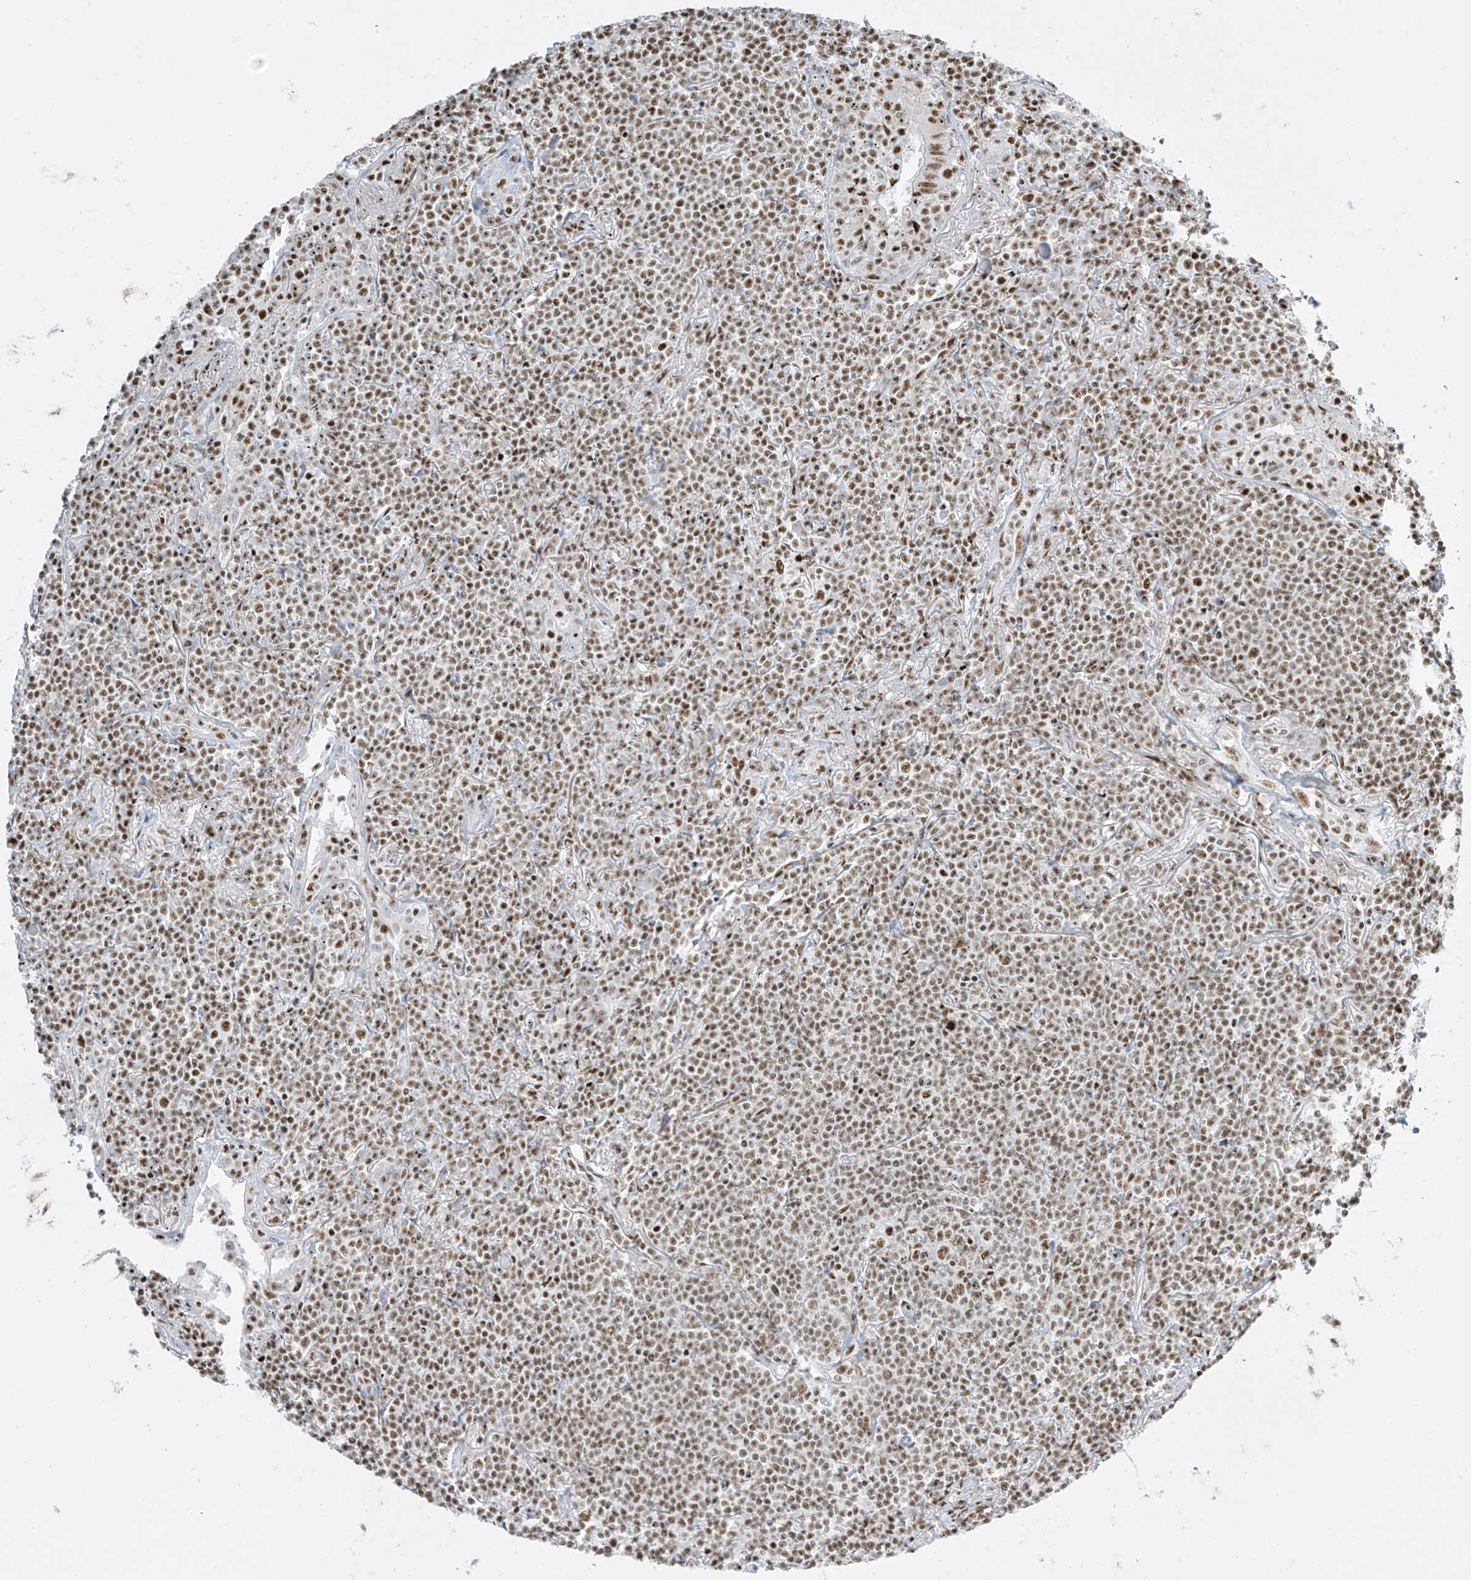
{"staining": {"intensity": "moderate", "quantity": ">75%", "location": "nuclear"}, "tissue": "lymphoma", "cell_type": "Tumor cells", "image_type": "cancer", "snomed": [{"axis": "morphology", "description": "Malignant lymphoma, non-Hodgkin's type, Low grade"}, {"axis": "topography", "description": "Lung"}], "caption": "Lymphoma stained with a brown dye displays moderate nuclear positive staining in about >75% of tumor cells.", "gene": "MS4A6A", "patient": {"sex": "female", "age": 71}}